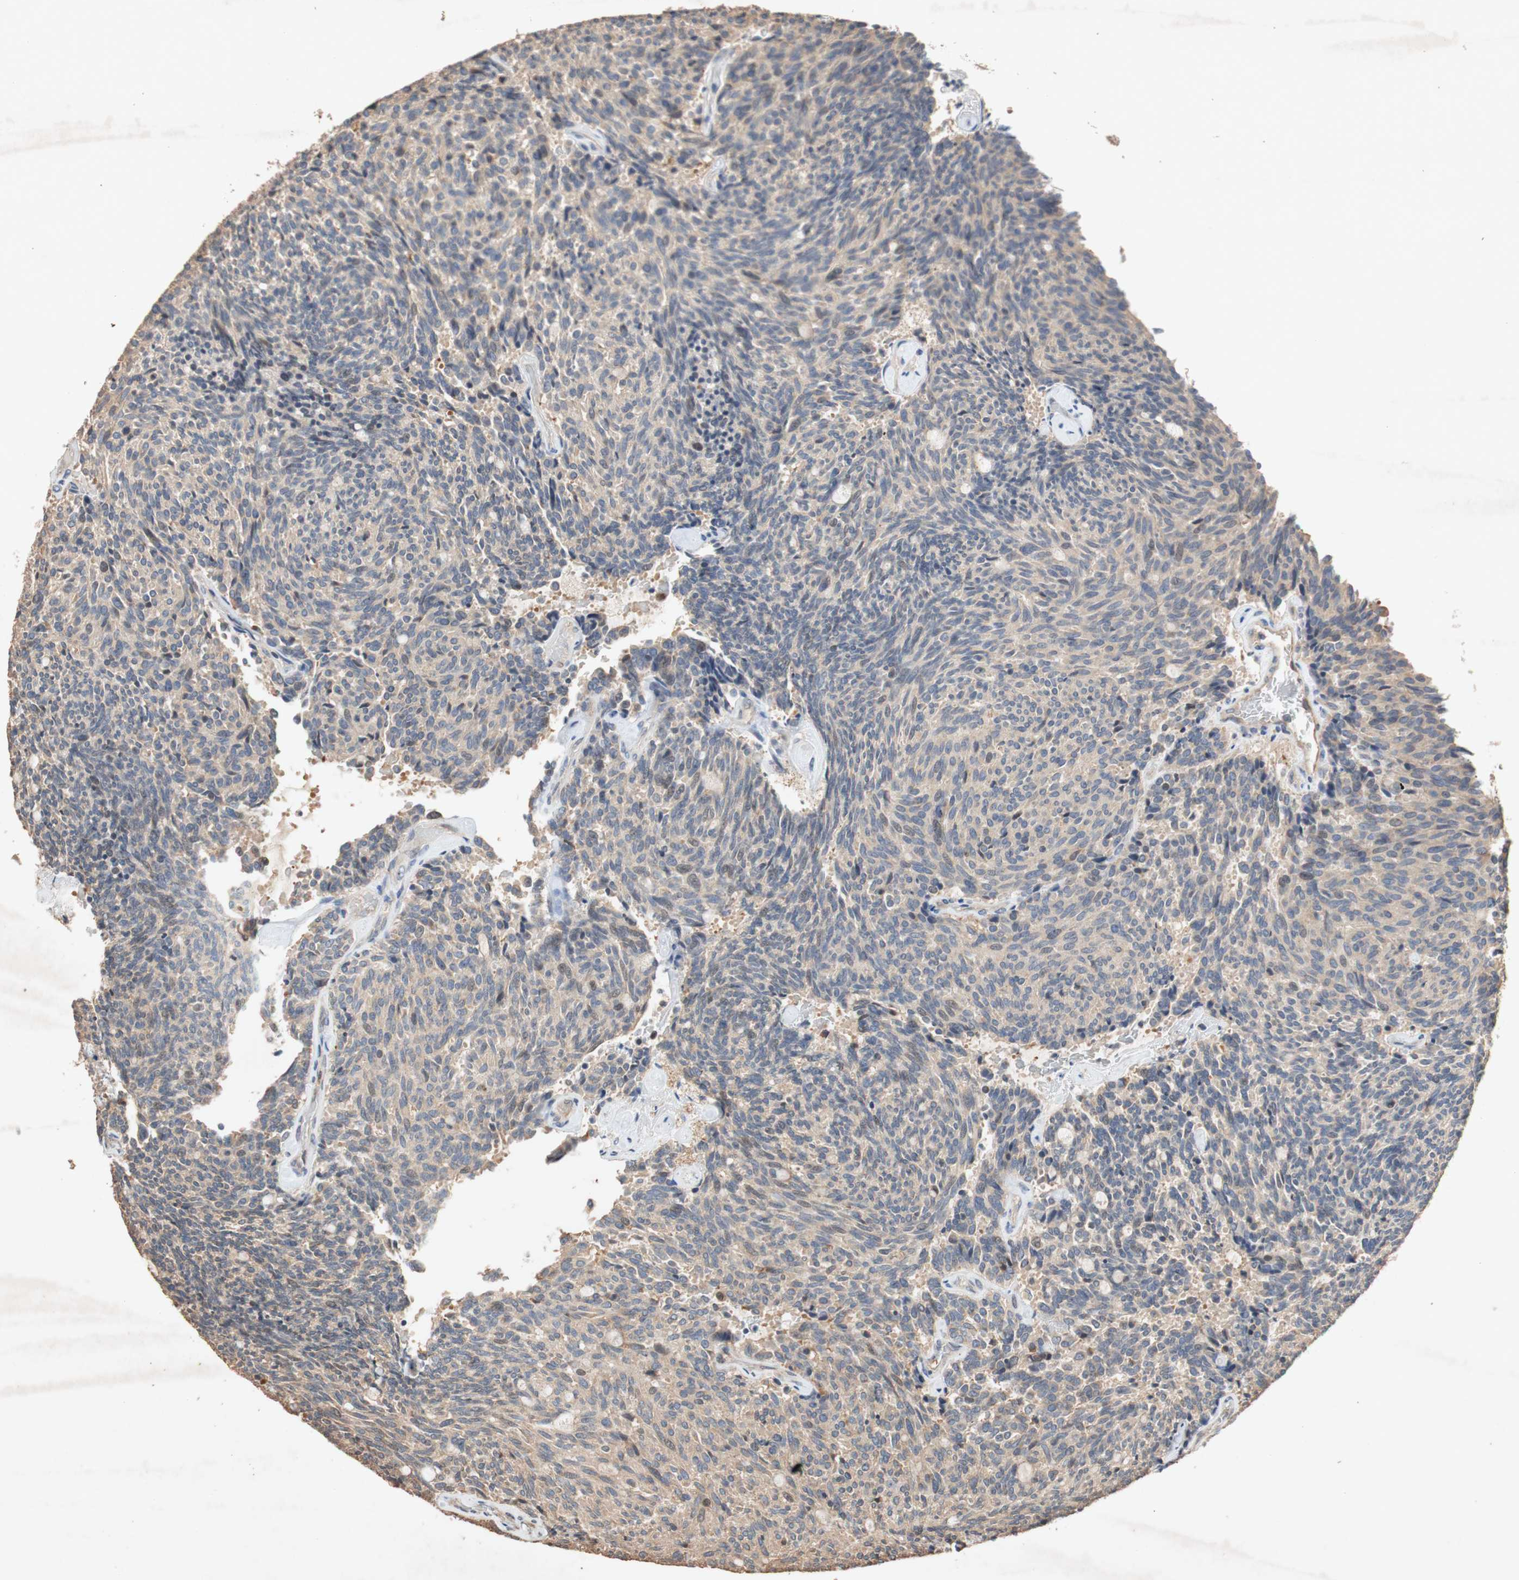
{"staining": {"intensity": "weak", "quantity": "25%-75%", "location": "cytoplasmic/membranous"}, "tissue": "carcinoid", "cell_type": "Tumor cells", "image_type": "cancer", "snomed": [{"axis": "morphology", "description": "Carcinoid, malignant, NOS"}, {"axis": "topography", "description": "Pancreas"}], "caption": "The histopathology image displays a brown stain indicating the presence of a protein in the cytoplasmic/membranous of tumor cells in carcinoid.", "gene": "TUBB", "patient": {"sex": "female", "age": 54}}